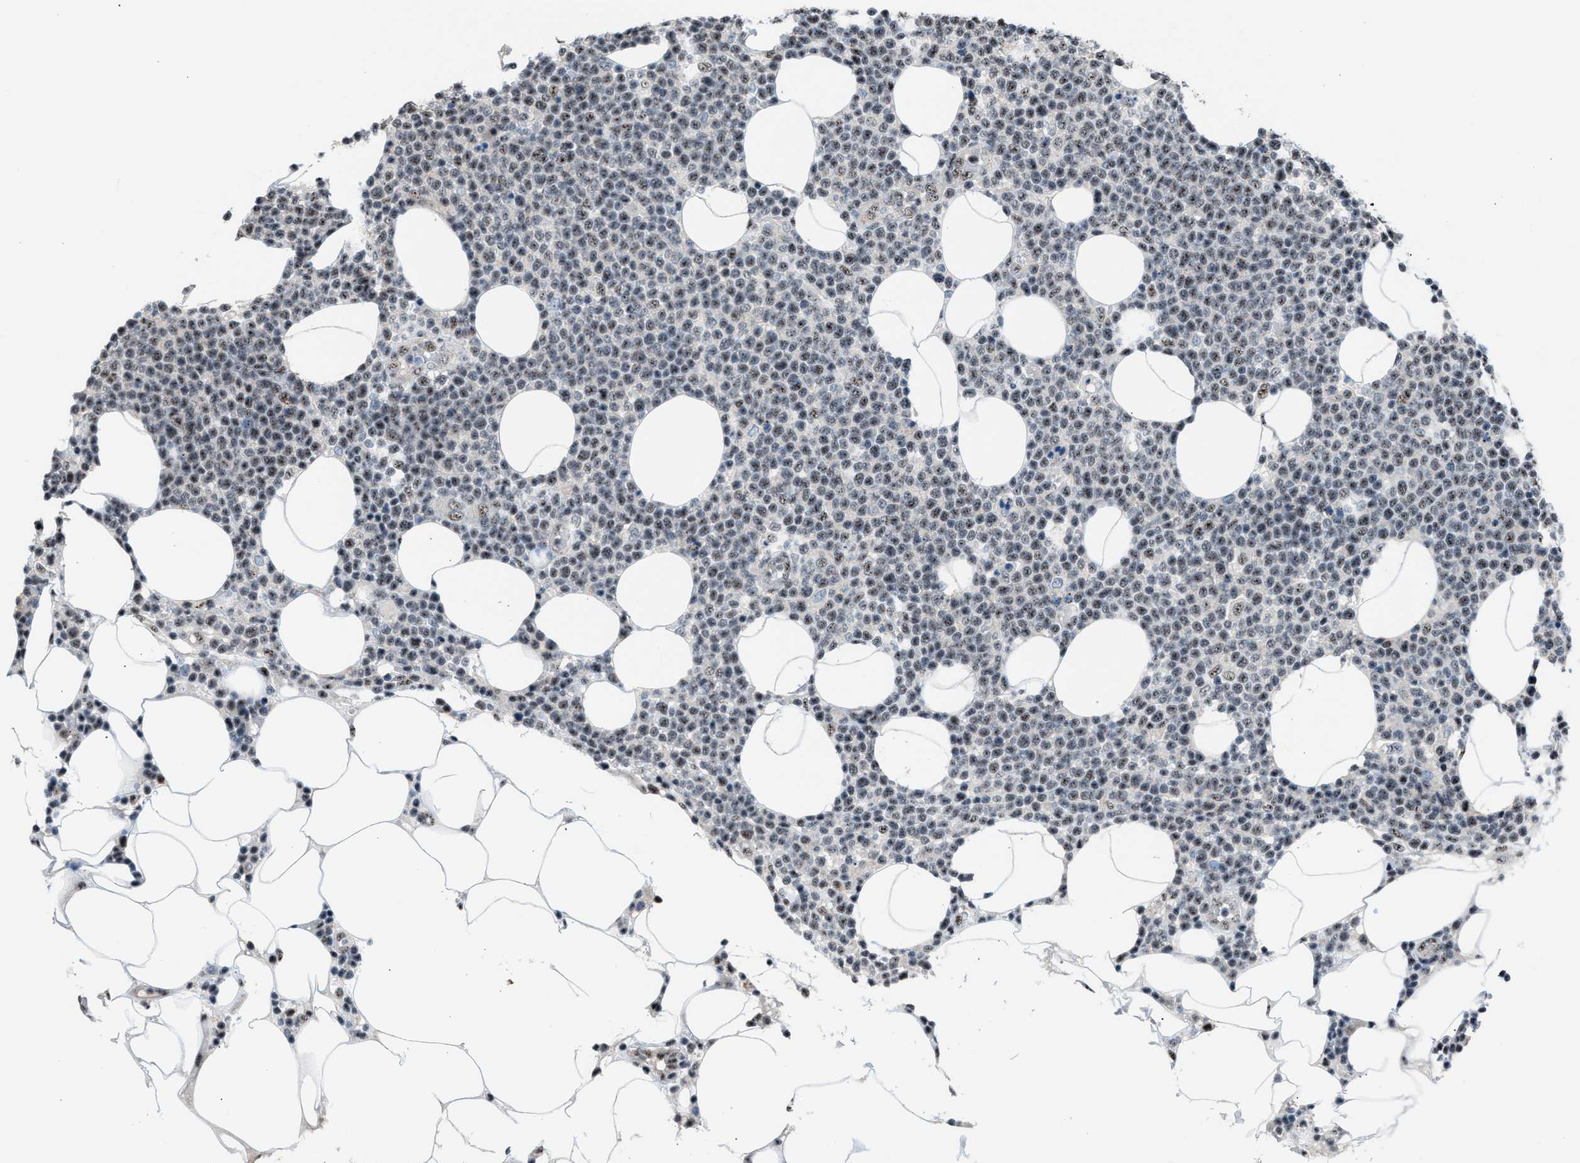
{"staining": {"intensity": "moderate", "quantity": "25%-75%", "location": "nuclear"}, "tissue": "lymphoma", "cell_type": "Tumor cells", "image_type": "cancer", "snomed": [{"axis": "morphology", "description": "Malignant lymphoma, non-Hodgkin's type, High grade"}, {"axis": "topography", "description": "Lymph node"}], "caption": "Protein staining by immunohistochemistry (IHC) displays moderate nuclear positivity in approximately 25%-75% of tumor cells in malignant lymphoma, non-Hodgkin's type (high-grade).", "gene": "CENPP", "patient": {"sex": "male", "age": 61}}